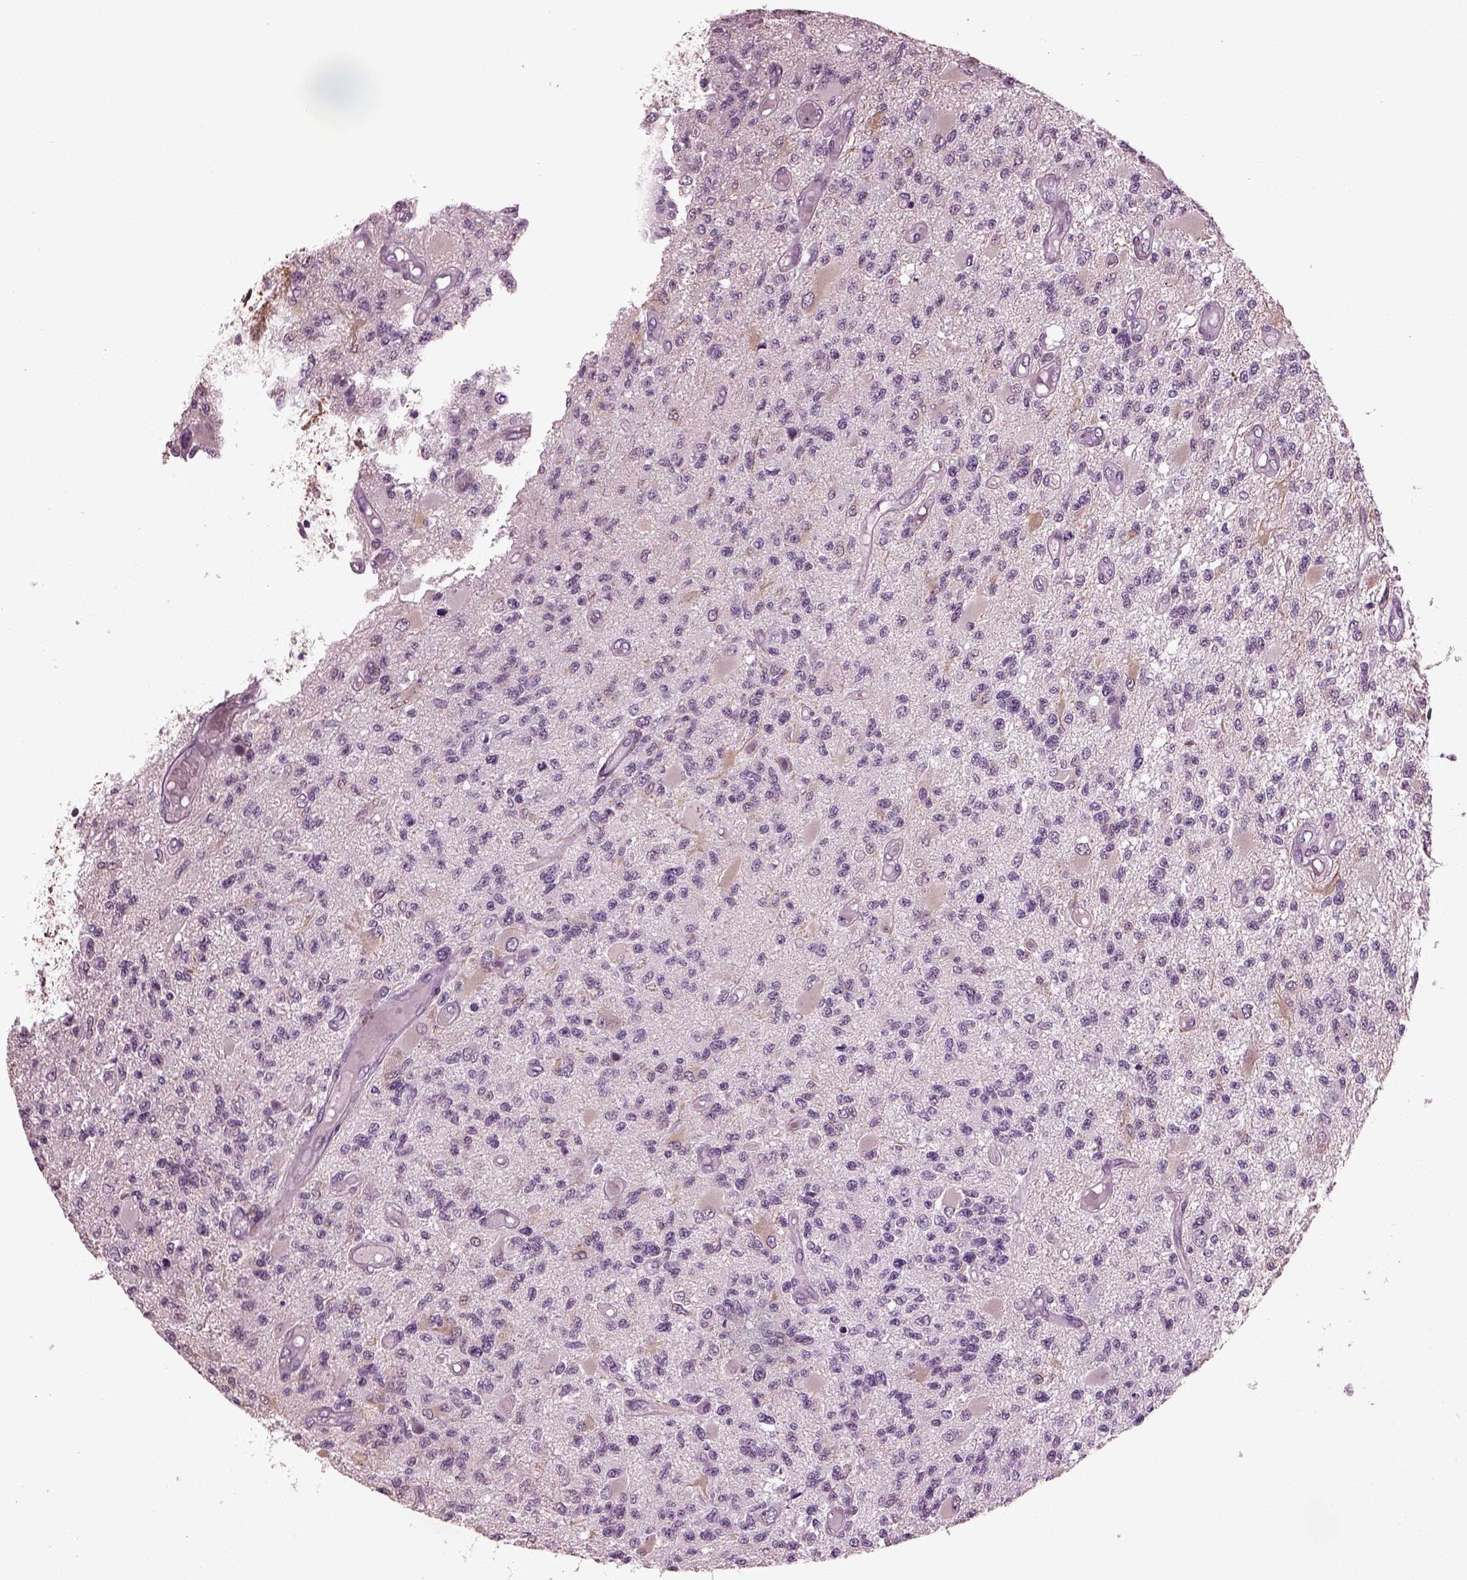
{"staining": {"intensity": "negative", "quantity": "none", "location": "none"}, "tissue": "glioma", "cell_type": "Tumor cells", "image_type": "cancer", "snomed": [{"axis": "morphology", "description": "Glioma, malignant, High grade"}, {"axis": "topography", "description": "Brain"}], "caption": "High power microscopy photomicrograph of an immunohistochemistry (IHC) photomicrograph of malignant high-grade glioma, revealing no significant positivity in tumor cells.", "gene": "SLC6A17", "patient": {"sex": "female", "age": 63}}